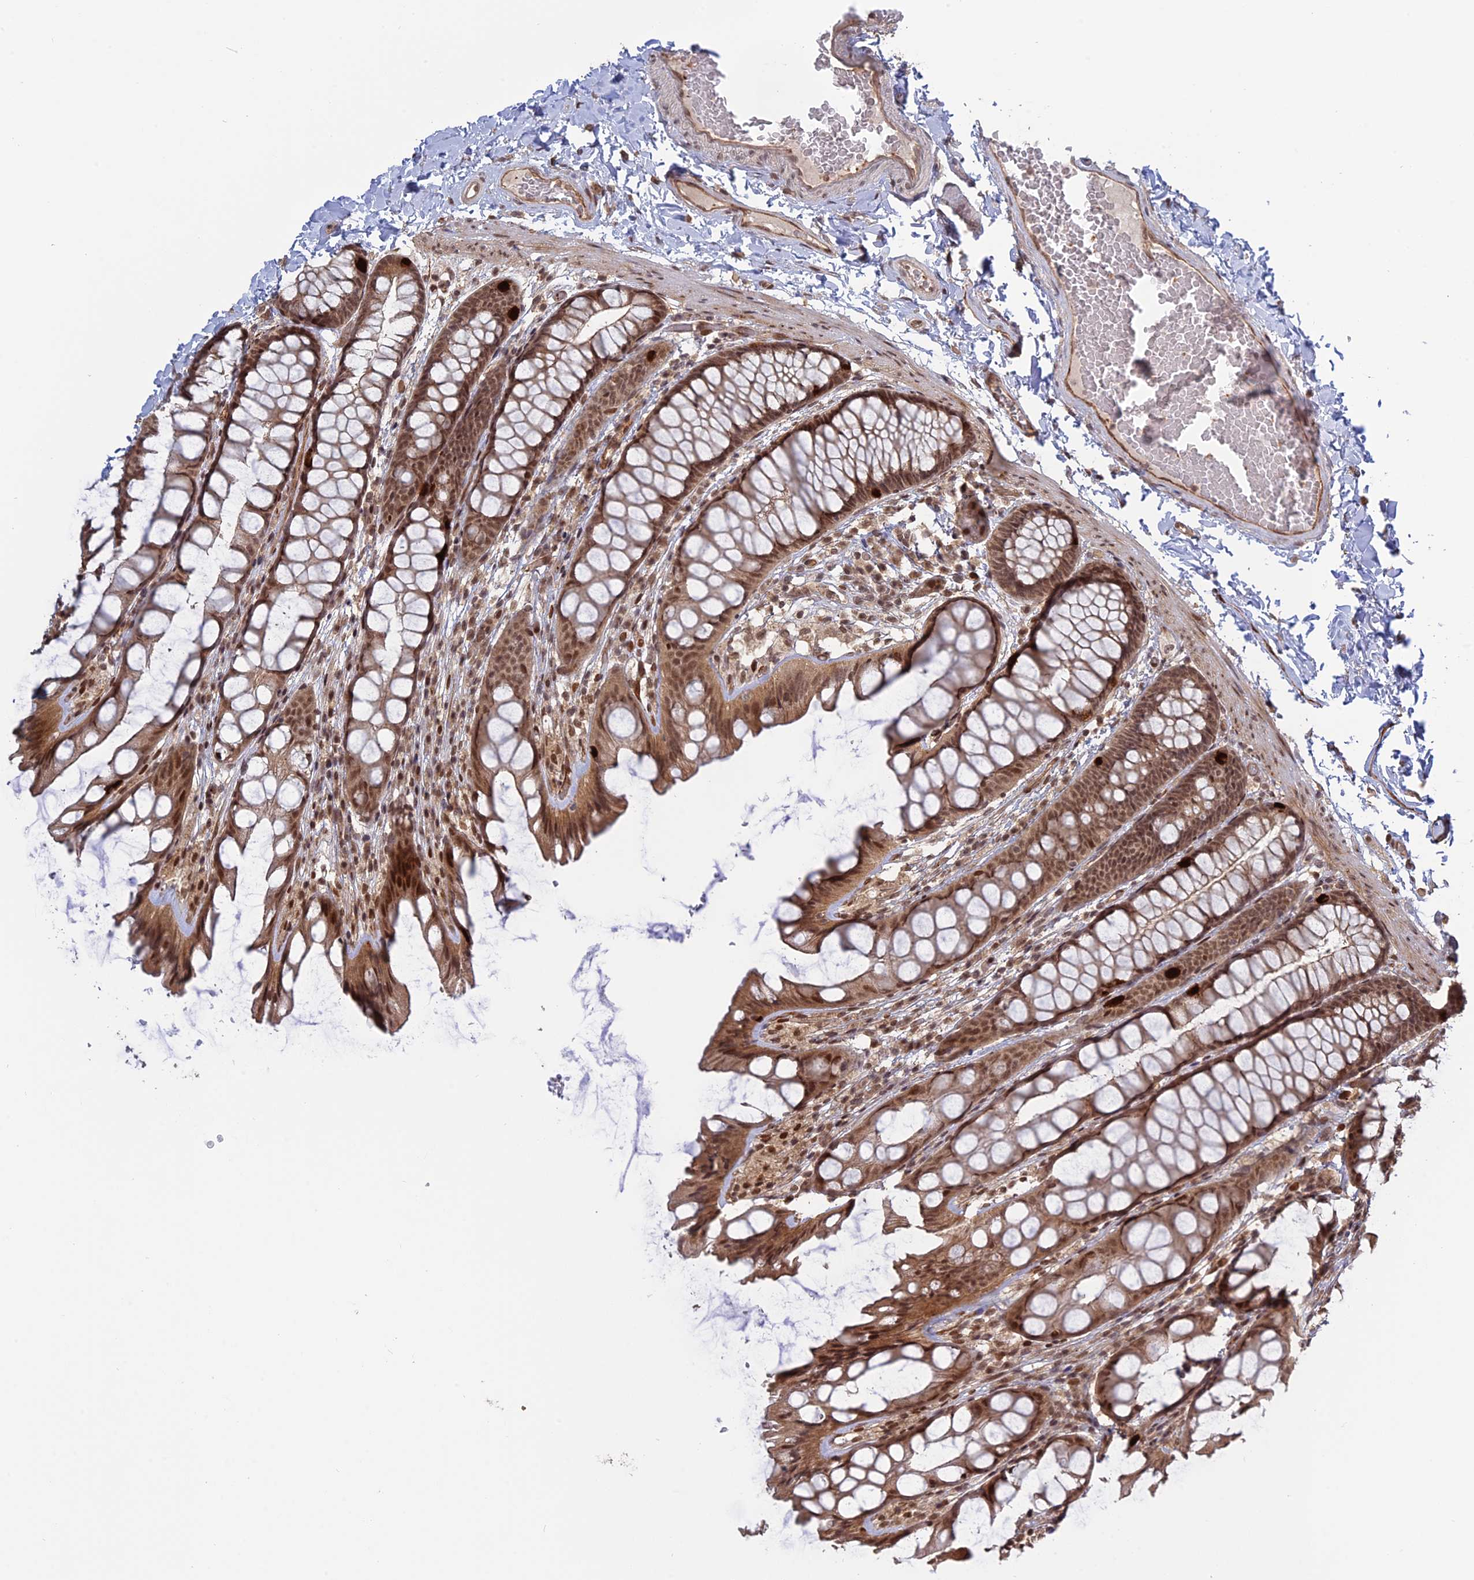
{"staining": {"intensity": "moderate", "quantity": ">75%", "location": "cytoplasmic/membranous,nuclear"}, "tissue": "colon", "cell_type": "Endothelial cells", "image_type": "normal", "snomed": [{"axis": "morphology", "description": "Normal tissue, NOS"}, {"axis": "topography", "description": "Colon"}], "caption": "Protein staining exhibits moderate cytoplasmic/membranous,nuclear expression in about >75% of endothelial cells in normal colon.", "gene": "PKIG", "patient": {"sex": "male", "age": 47}}